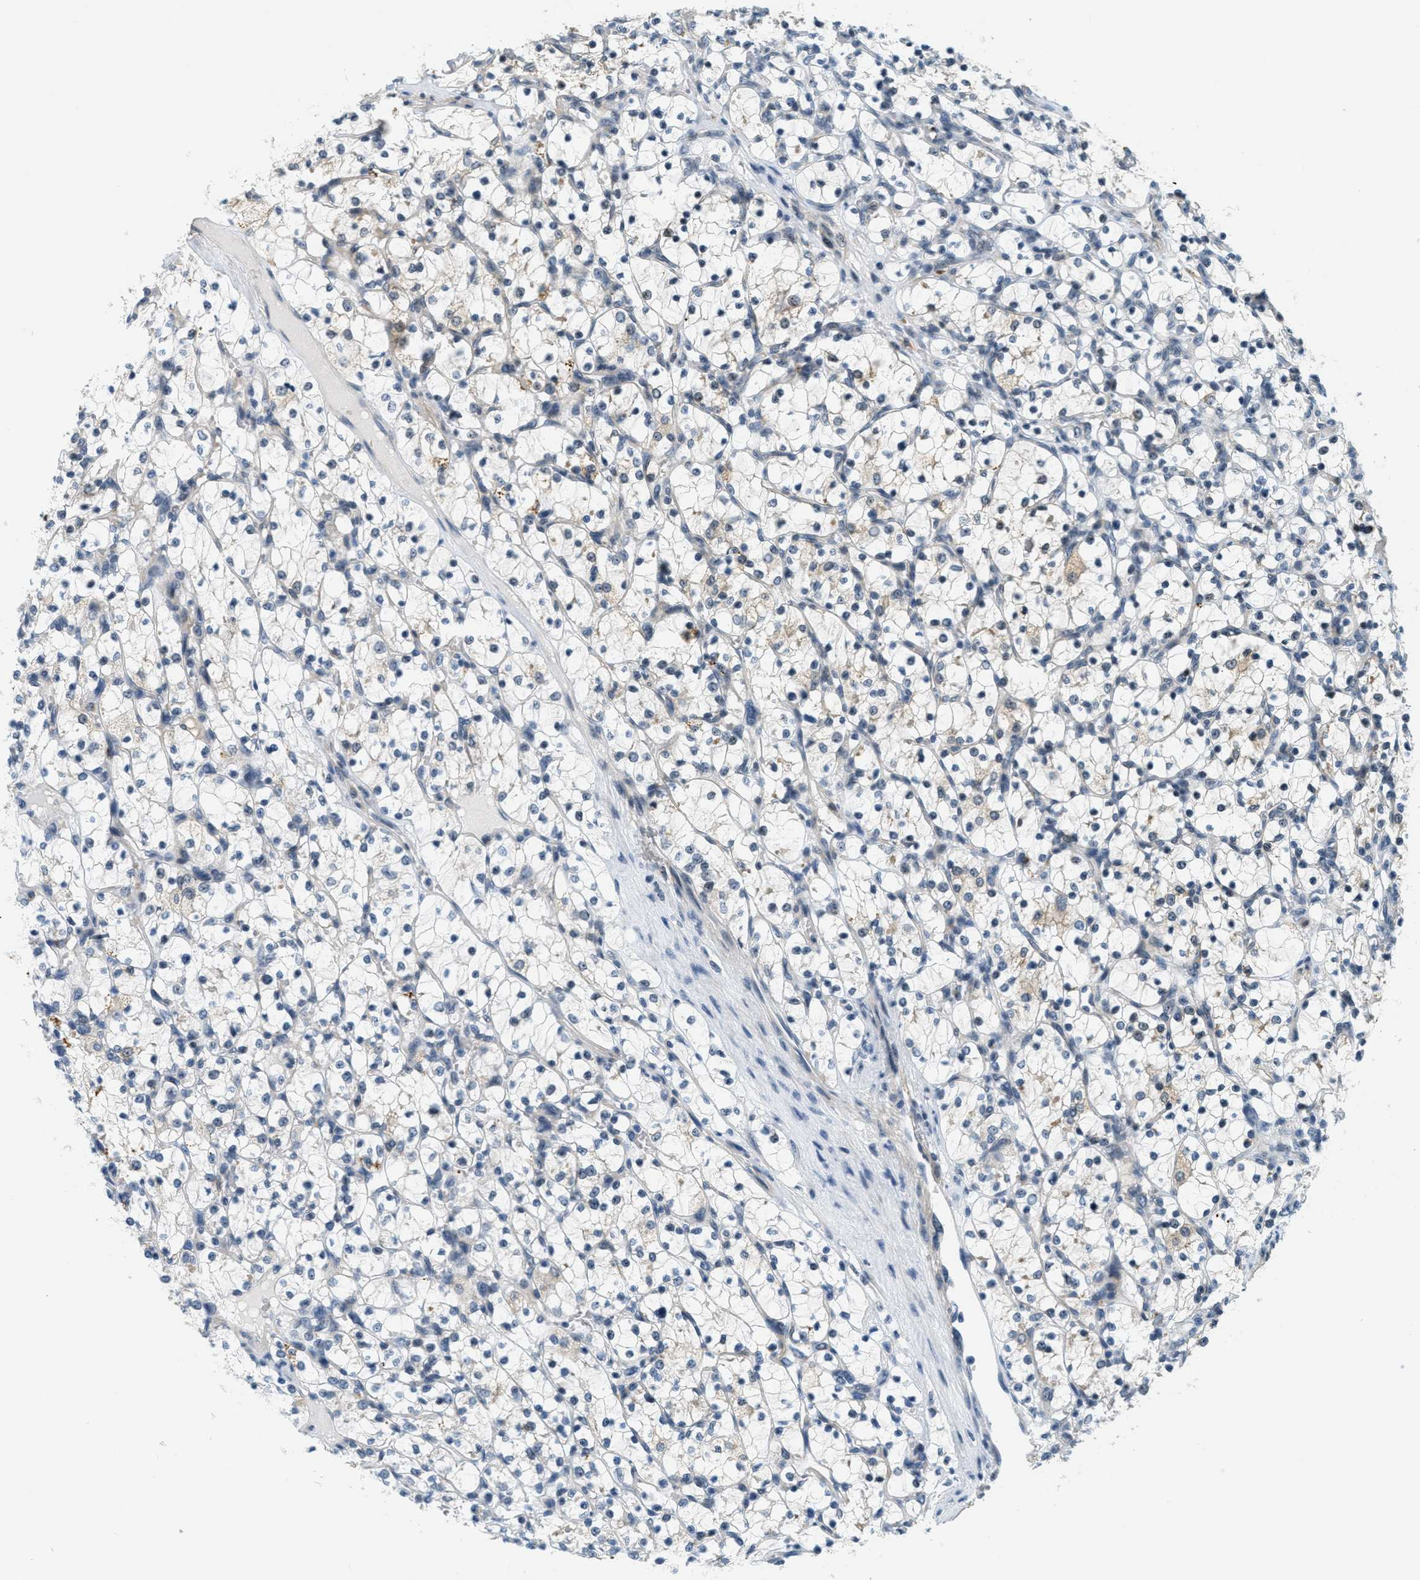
{"staining": {"intensity": "negative", "quantity": "none", "location": "none"}, "tissue": "renal cancer", "cell_type": "Tumor cells", "image_type": "cancer", "snomed": [{"axis": "morphology", "description": "Adenocarcinoma, NOS"}, {"axis": "topography", "description": "Kidney"}], "caption": "Tumor cells show no significant staining in renal cancer.", "gene": "DDX47", "patient": {"sex": "female", "age": 69}}